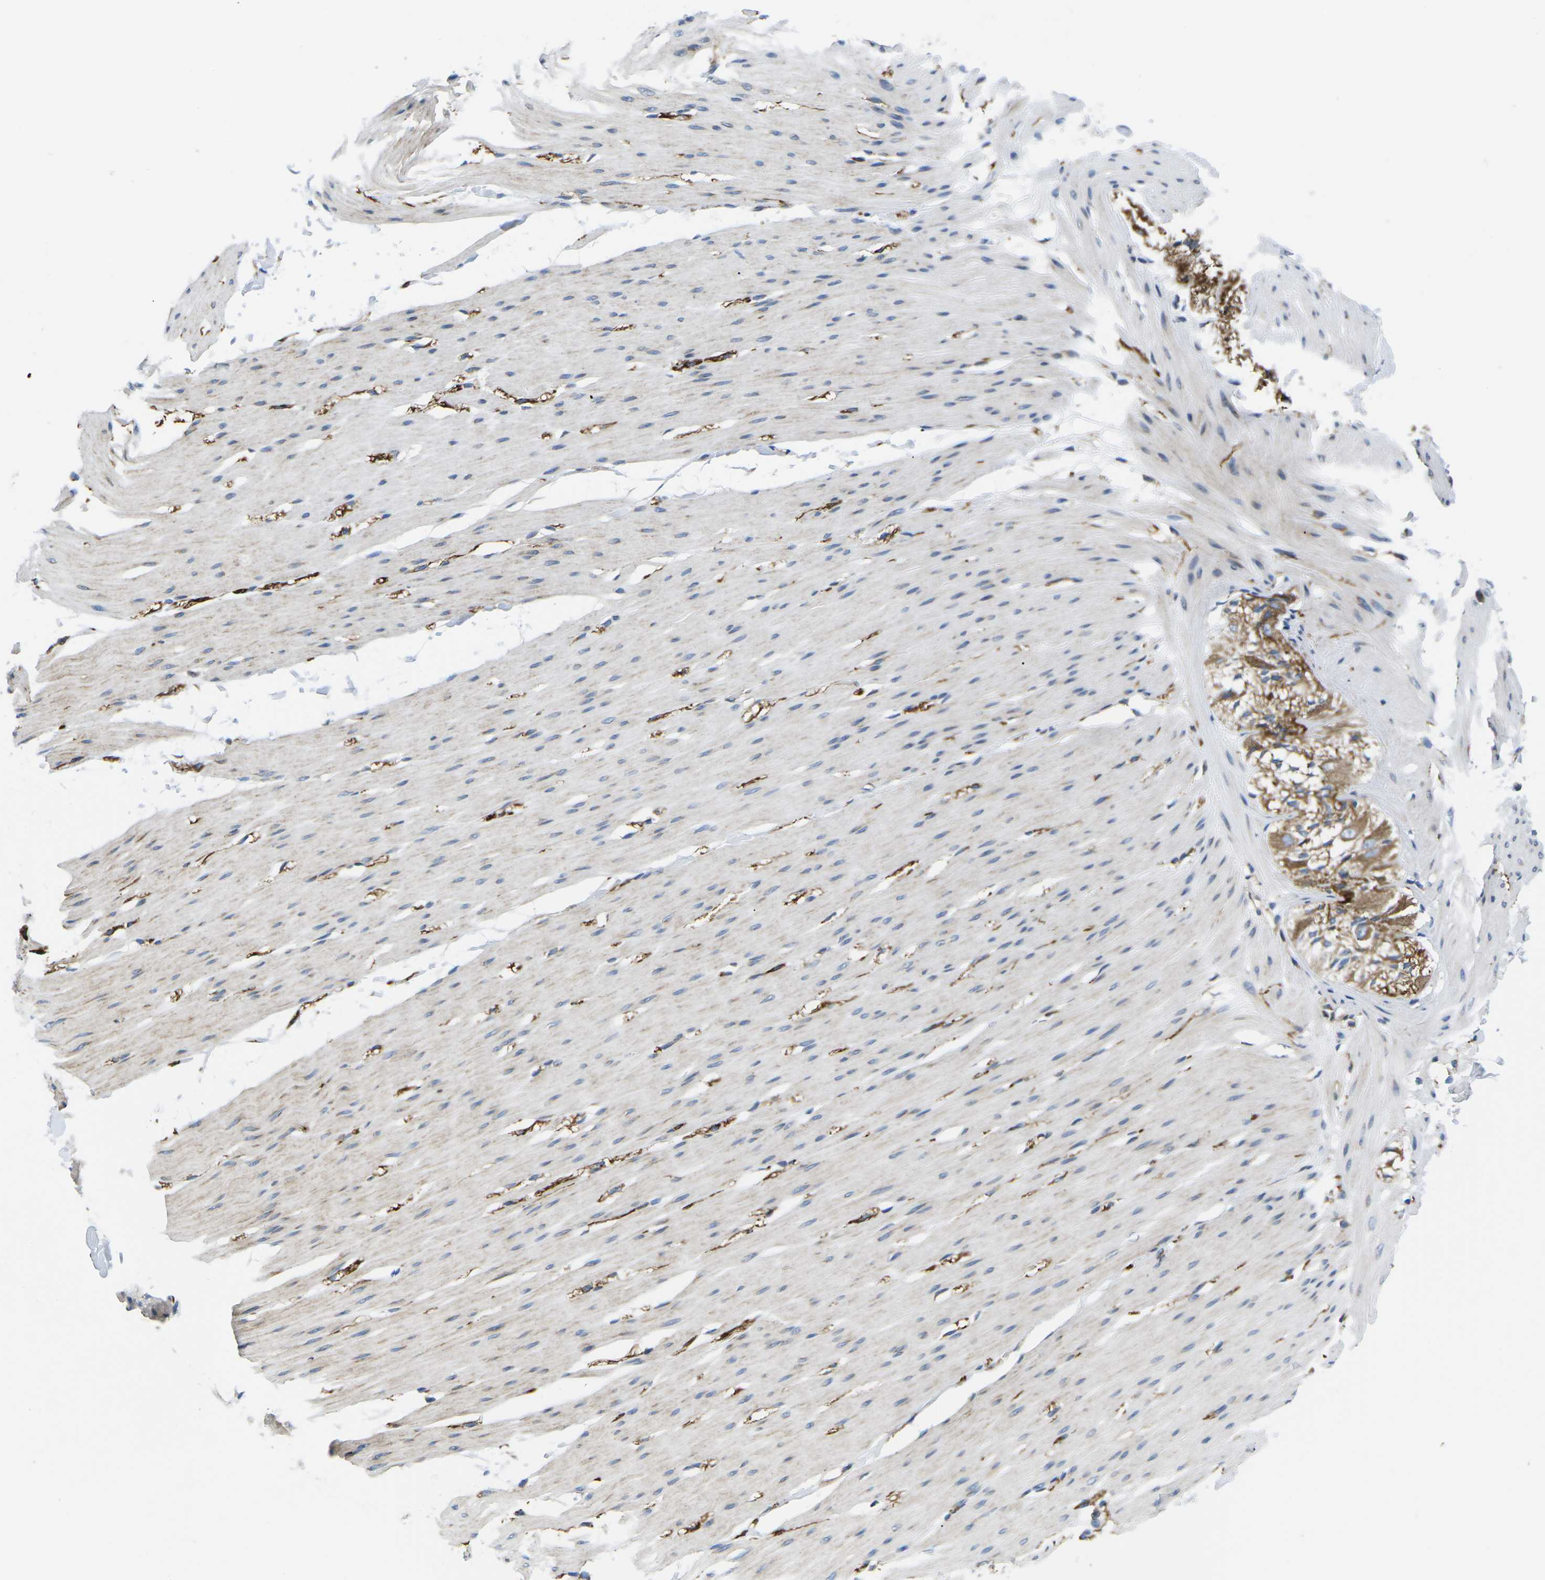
{"staining": {"intensity": "weak", "quantity": "25%-75%", "location": "cytoplasmic/membranous"}, "tissue": "smooth muscle", "cell_type": "Smooth muscle cells", "image_type": "normal", "snomed": [{"axis": "morphology", "description": "Normal tissue, NOS"}, {"axis": "topography", "description": "Smooth muscle"}, {"axis": "topography", "description": "Colon"}], "caption": "Immunohistochemistry (IHC) staining of benign smooth muscle, which displays low levels of weak cytoplasmic/membranous staining in approximately 25%-75% of smooth muscle cells indicating weak cytoplasmic/membranous protein expression. The staining was performed using DAB (brown) for protein detection and nuclei were counterstained in hematoxylin (blue).", "gene": "TMEFF2", "patient": {"sex": "male", "age": 67}}